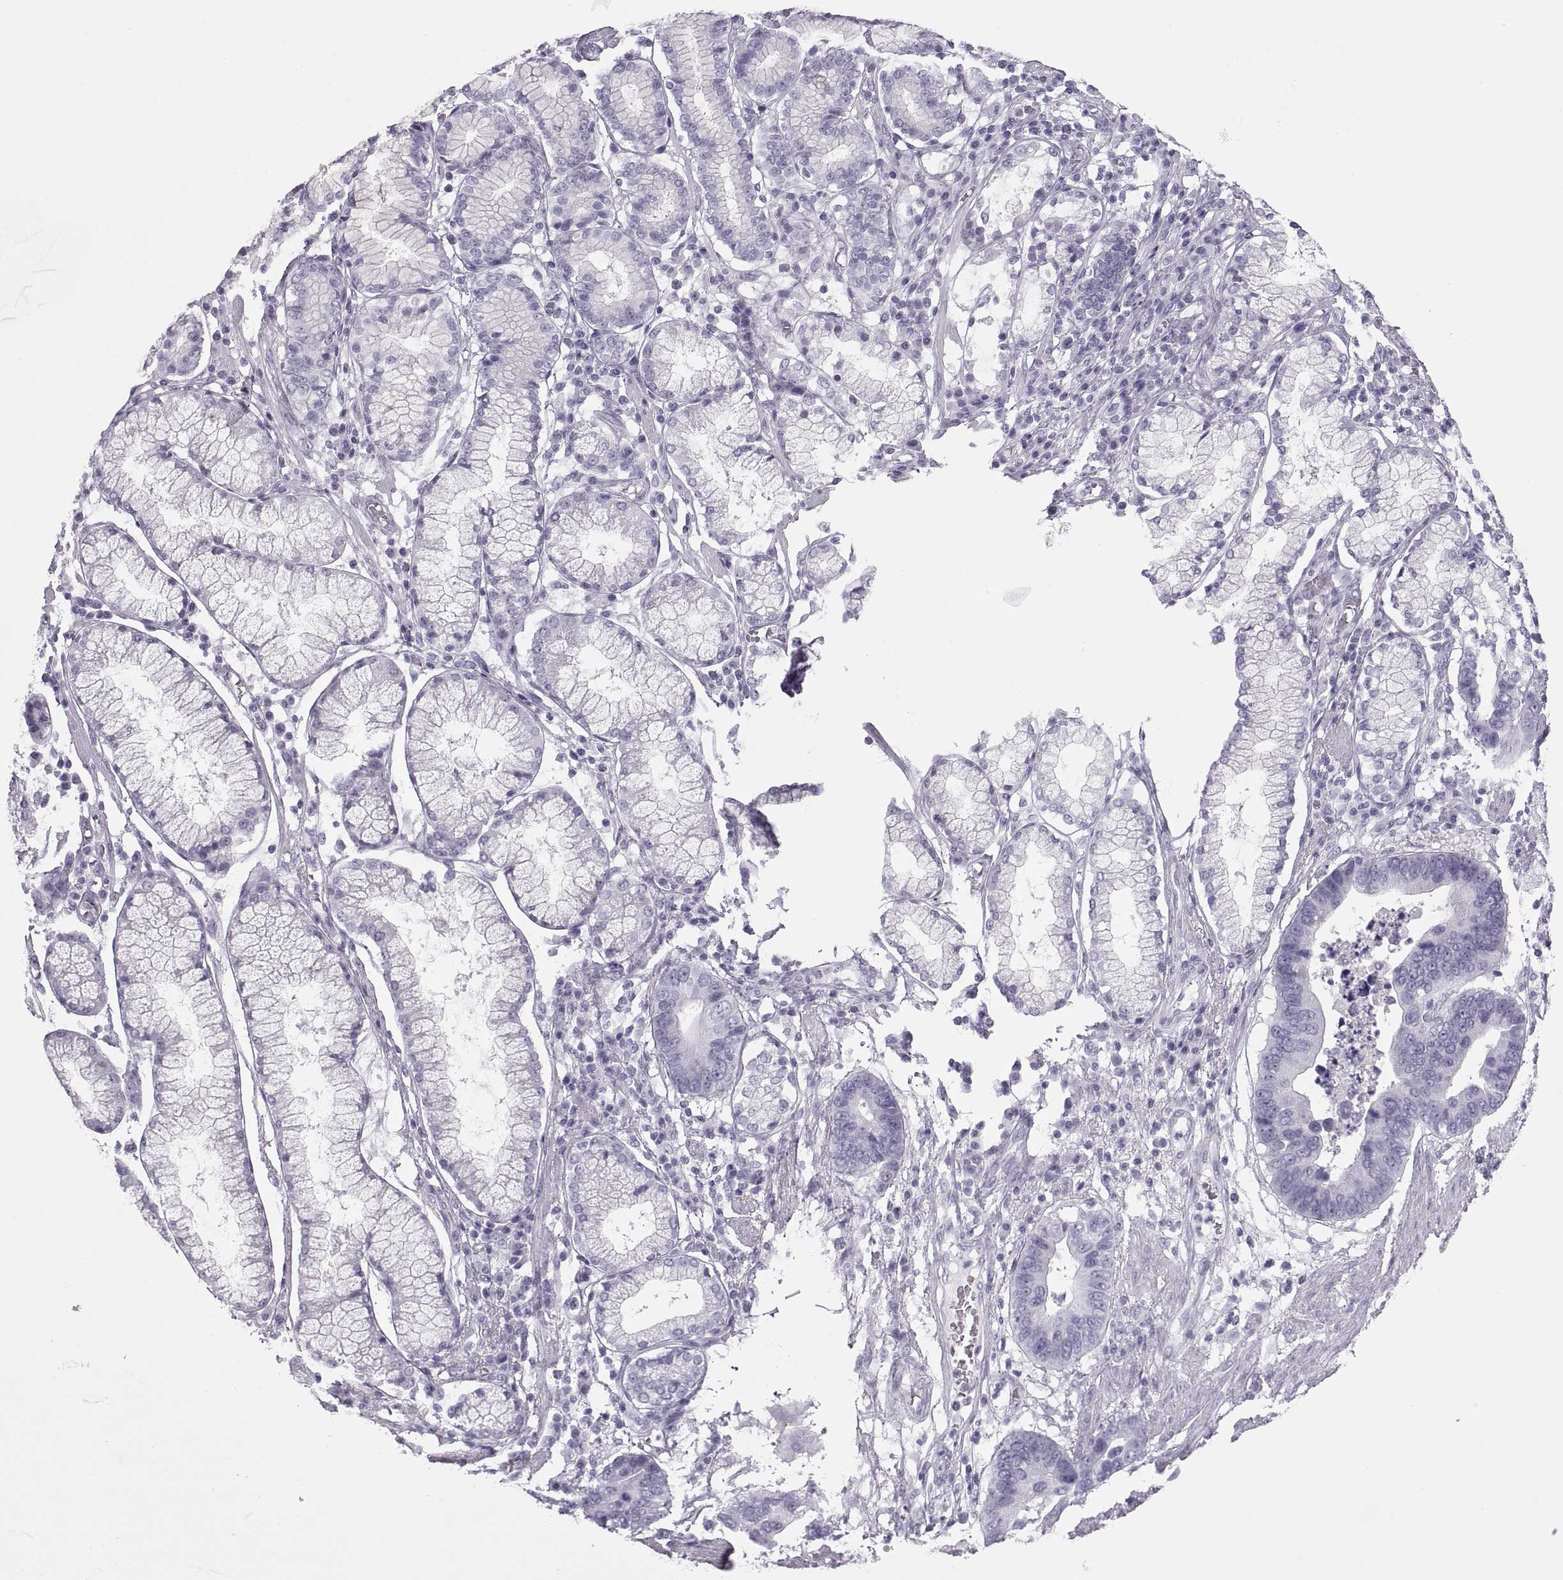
{"staining": {"intensity": "negative", "quantity": "none", "location": "none"}, "tissue": "stomach cancer", "cell_type": "Tumor cells", "image_type": "cancer", "snomed": [{"axis": "morphology", "description": "Adenocarcinoma, NOS"}, {"axis": "topography", "description": "Stomach"}], "caption": "Micrograph shows no significant protein expression in tumor cells of stomach adenocarcinoma.", "gene": "SEMG1", "patient": {"sex": "male", "age": 84}}